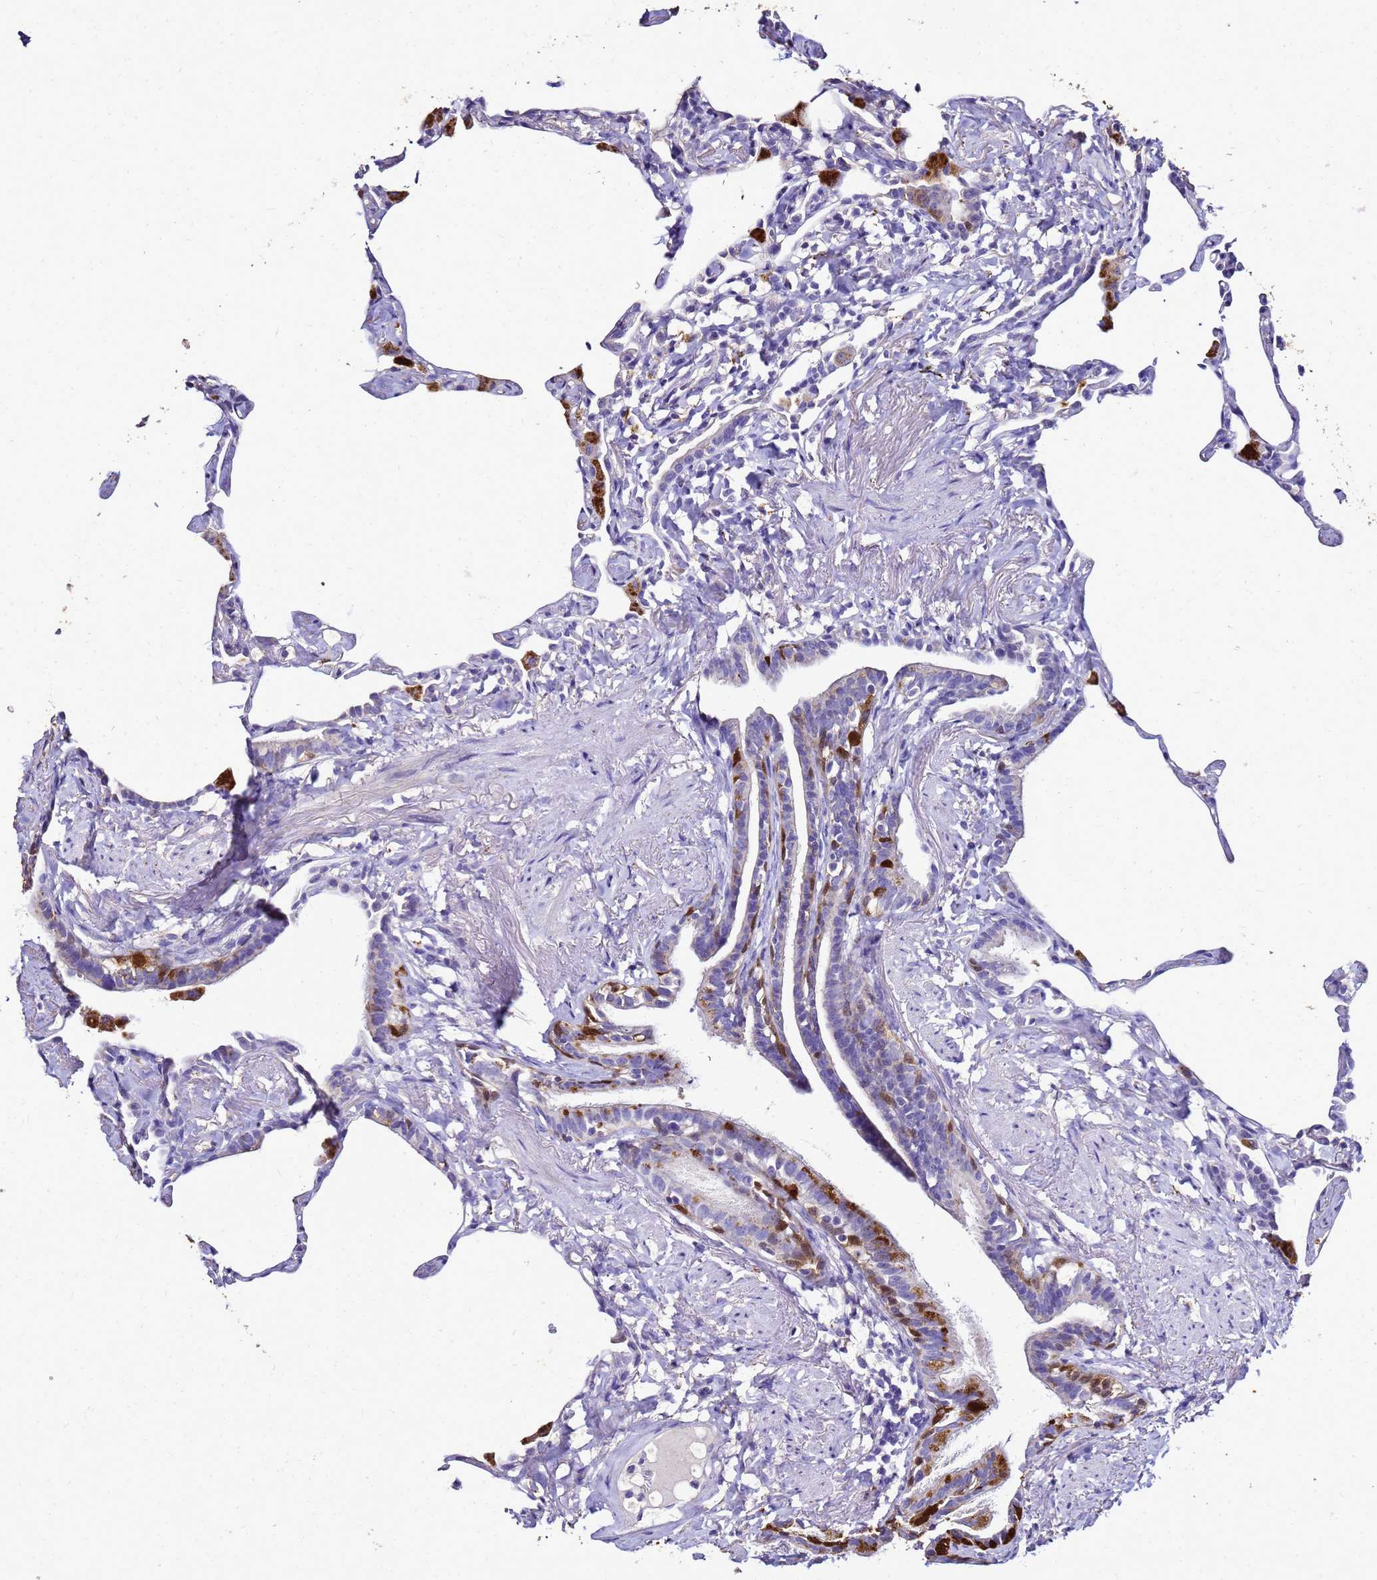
{"staining": {"intensity": "negative", "quantity": "none", "location": "none"}, "tissue": "lung", "cell_type": "Alveolar cells", "image_type": "normal", "snomed": [{"axis": "morphology", "description": "Normal tissue, NOS"}, {"axis": "topography", "description": "Lung"}], "caption": "The IHC histopathology image has no significant positivity in alveolar cells of lung. (DAB IHC with hematoxylin counter stain).", "gene": "S100A2", "patient": {"sex": "male", "age": 65}}